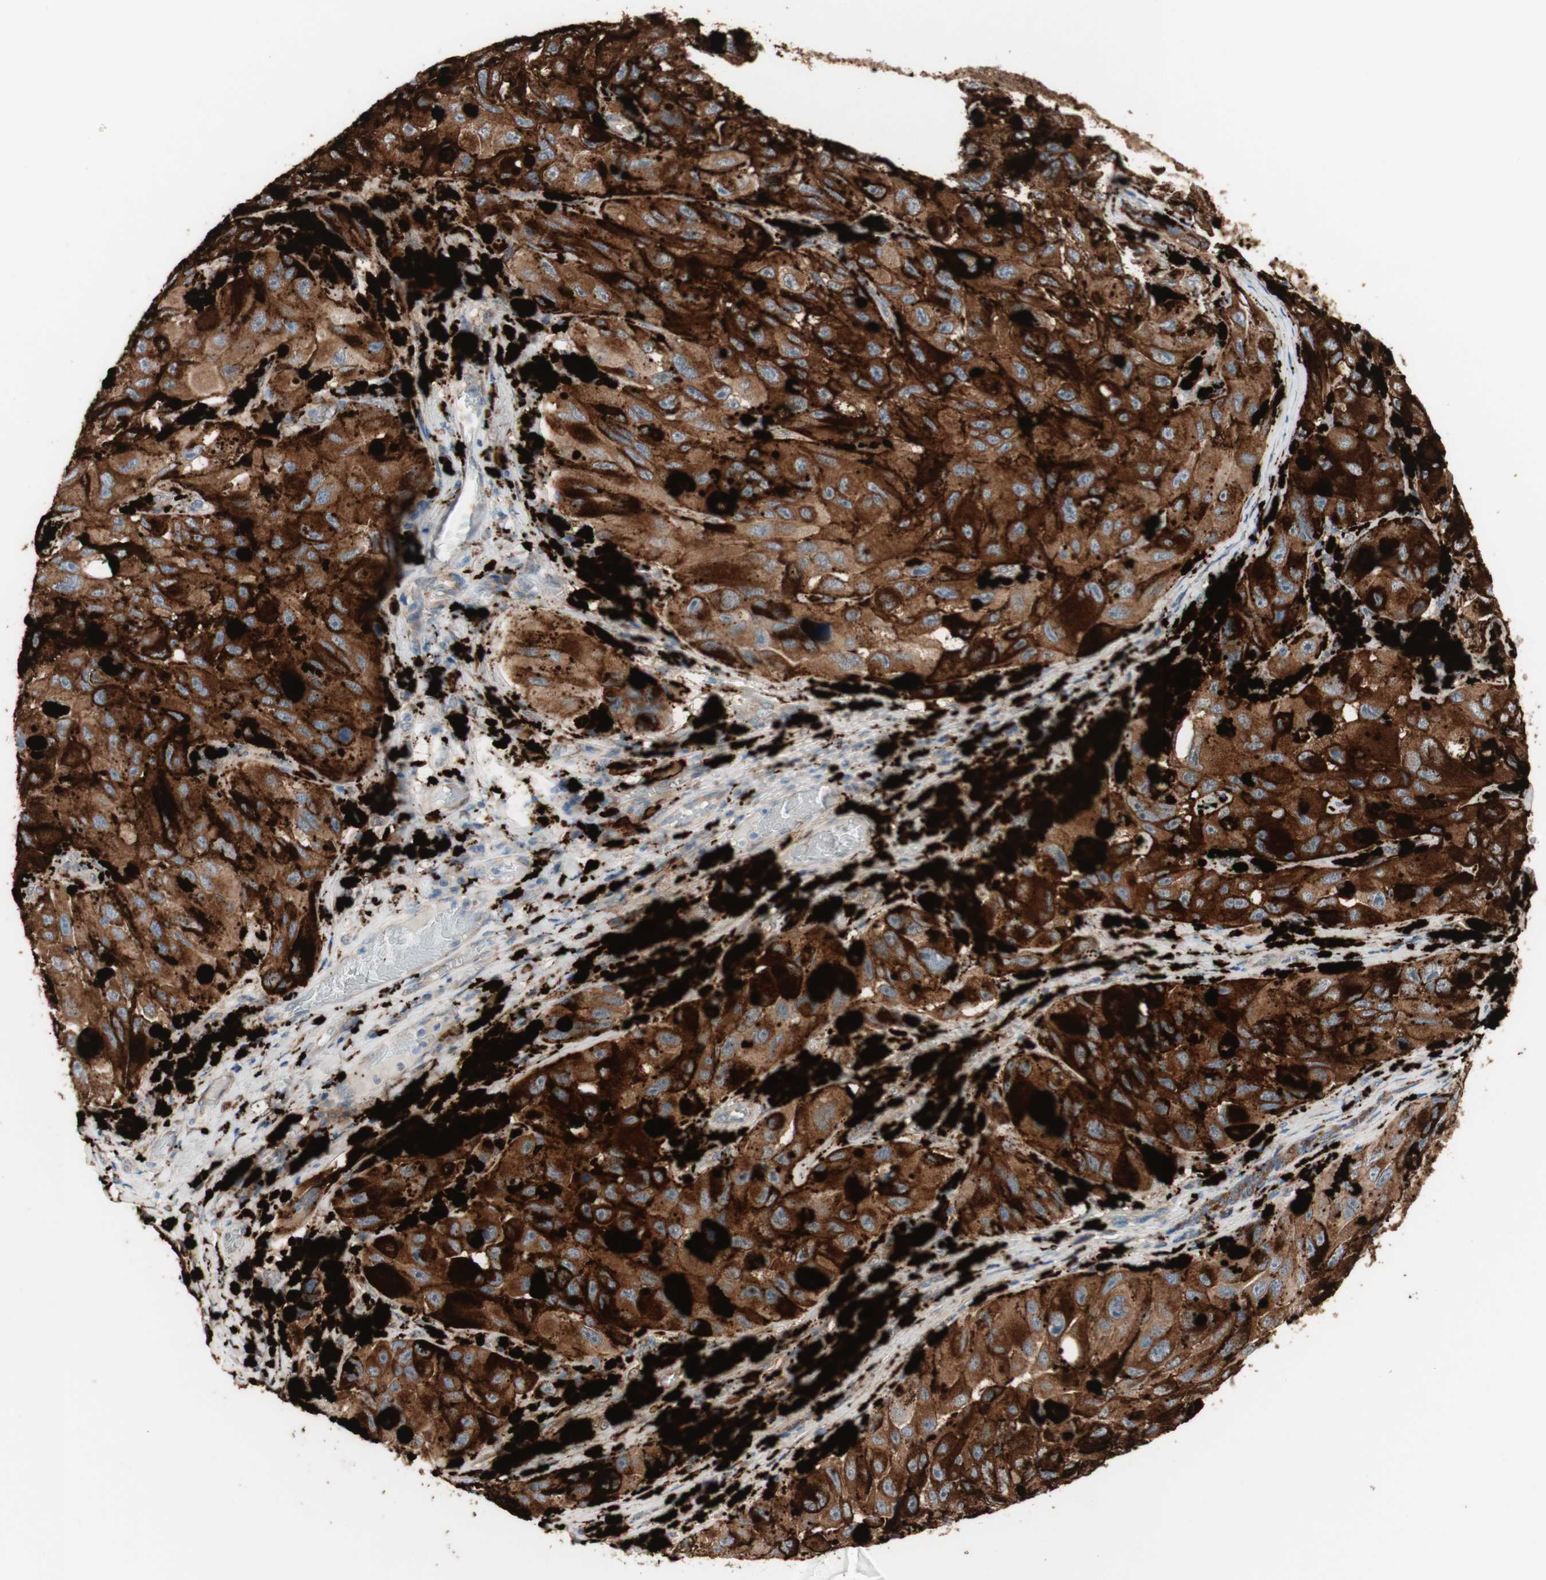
{"staining": {"intensity": "strong", "quantity": ">75%", "location": "cytoplasmic/membranous"}, "tissue": "melanoma", "cell_type": "Tumor cells", "image_type": "cancer", "snomed": [{"axis": "morphology", "description": "Malignant melanoma, NOS"}, {"axis": "topography", "description": "Skin"}], "caption": "Human malignant melanoma stained with a protein marker reveals strong staining in tumor cells.", "gene": "URB2", "patient": {"sex": "female", "age": 73}}